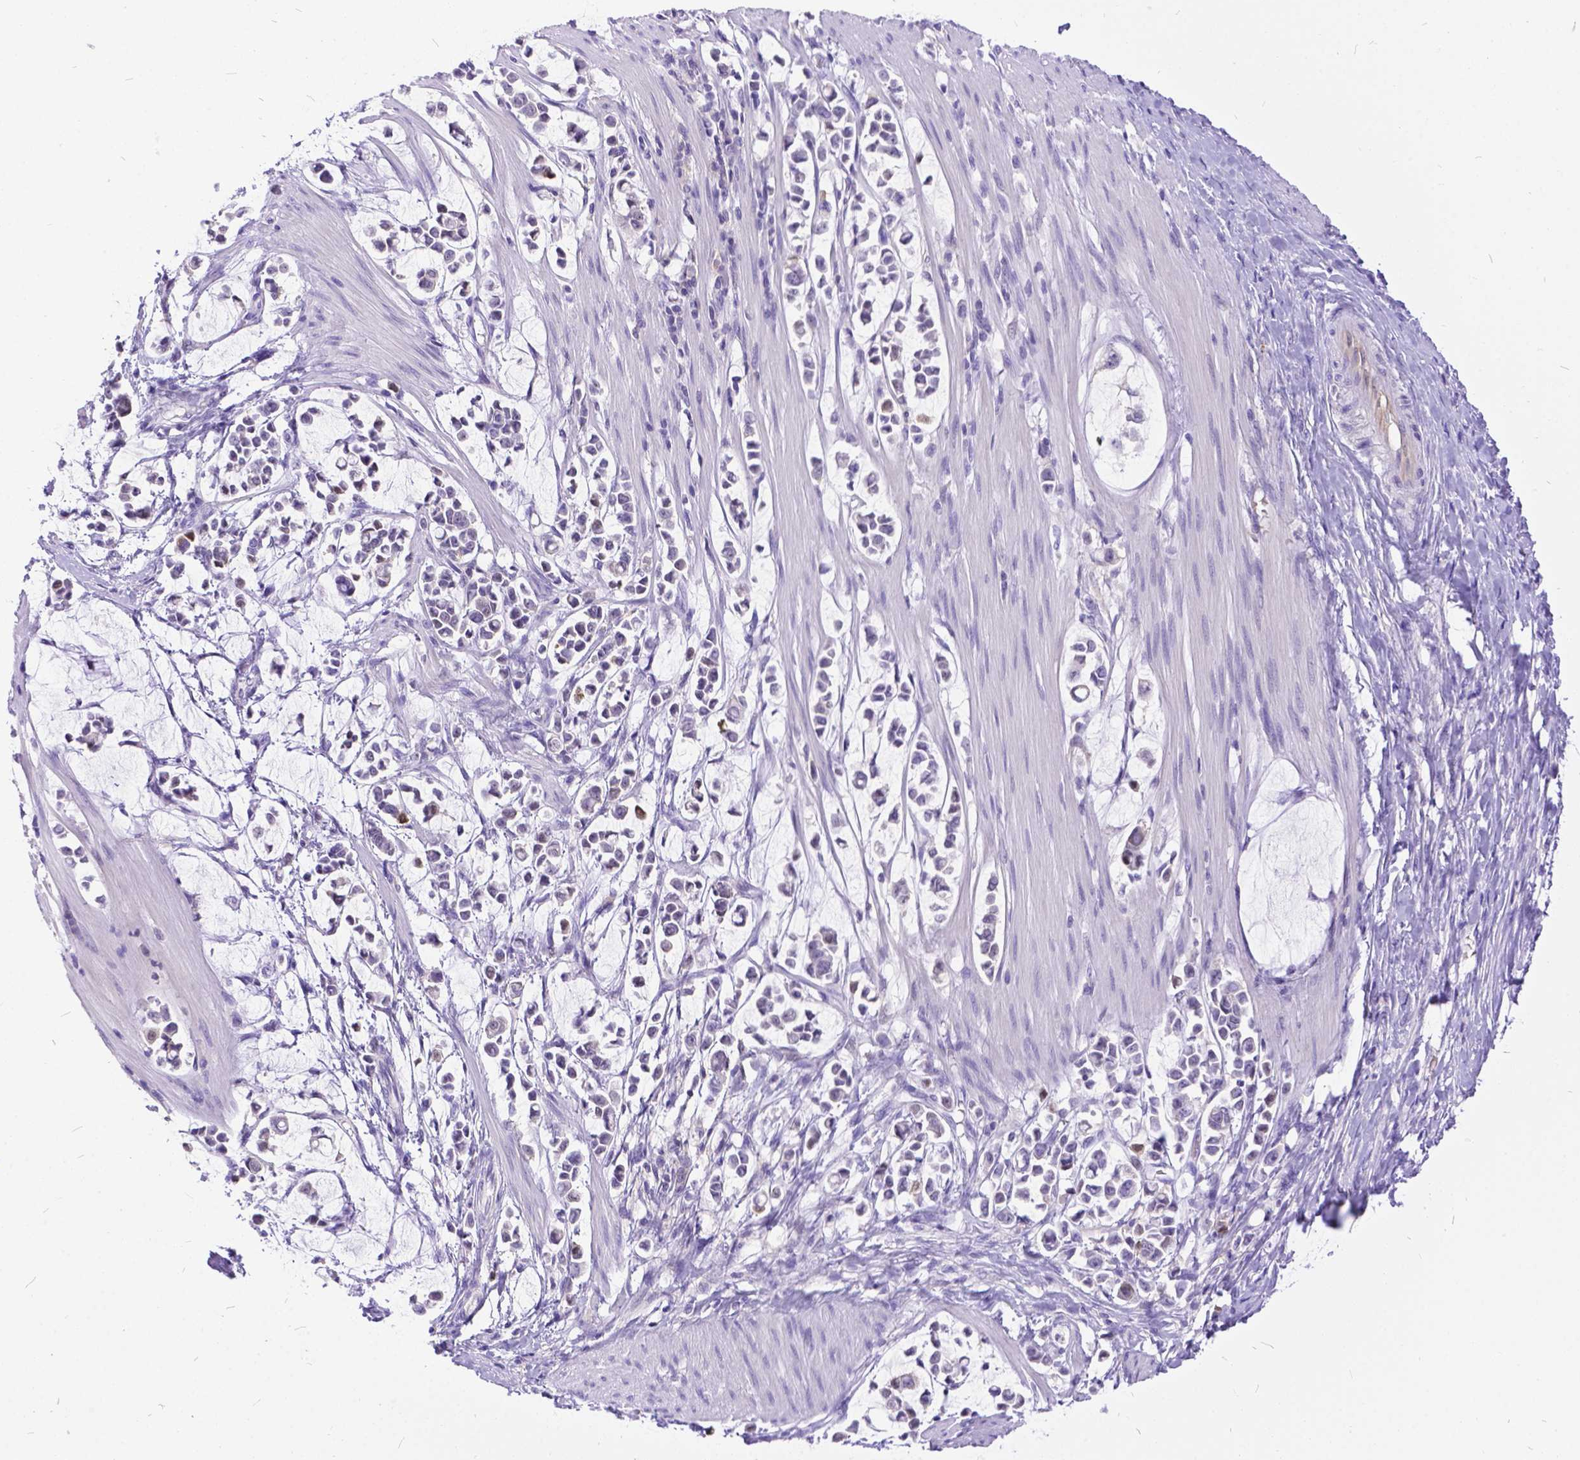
{"staining": {"intensity": "weak", "quantity": "<25%", "location": "nuclear"}, "tissue": "stomach cancer", "cell_type": "Tumor cells", "image_type": "cancer", "snomed": [{"axis": "morphology", "description": "Adenocarcinoma, NOS"}, {"axis": "topography", "description": "Stomach"}], "caption": "High power microscopy photomicrograph of an immunohistochemistry (IHC) micrograph of stomach adenocarcinoma, revealing no significant expression in tumor cells.", "gene": "TMEM169", "patient": {"sex": "male", "age": 82}}